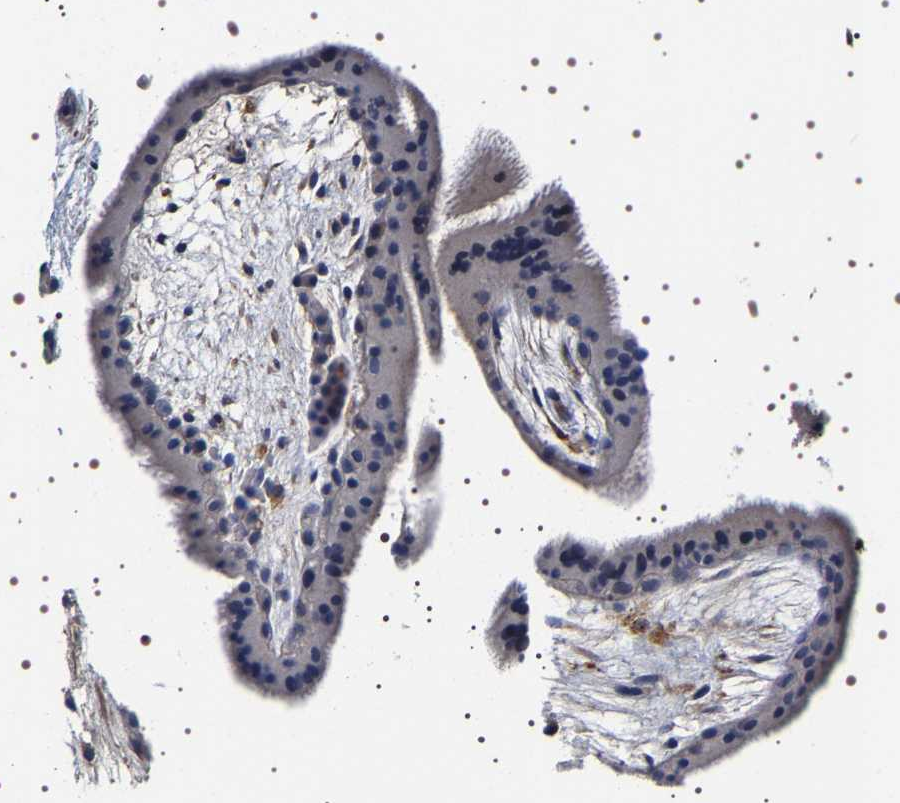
{"staining": {"intensity": "strong", "quantity": "<25%", "location": "cytoplasmic/membranous"}, "tissue": "placenta", "cell_type": "Trophoblastic cells", "image_type": "normal", "snomed": [{"axis": "morphology", "description": "Normal tissue, NOS"}, {"axis": "topography", "description": "Placenta"}], "caption": "Strong cytoplasmic/membranous positivity is seen in approximately <25% of trophoblastic cells in benign placenta.", "gene": "ALPL", "patient": {"sex": "female", "age": 19}}